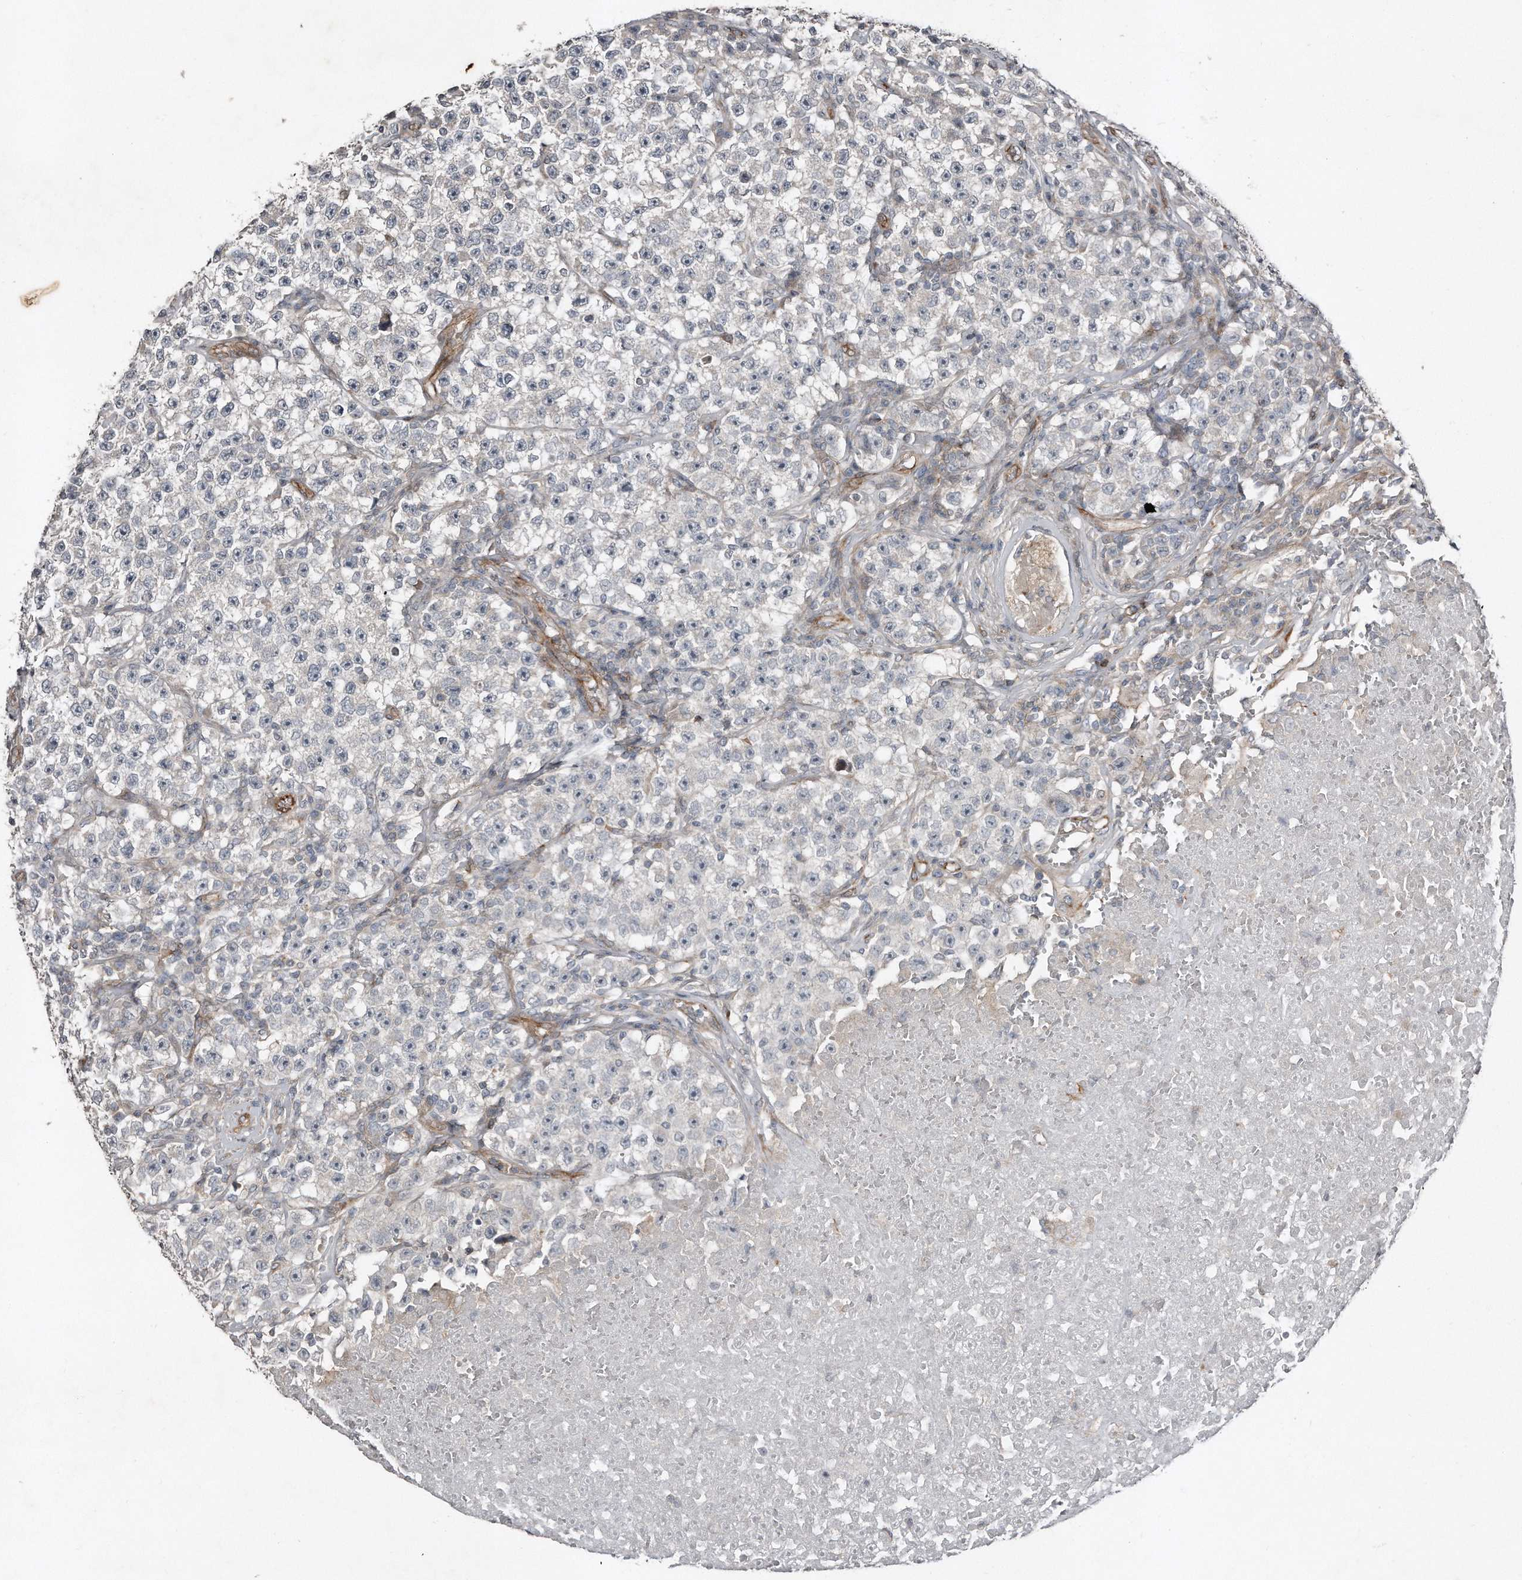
{"staining": {"intensity": "negative", "quantity": "none", "location": "none"}, "tissue": "testis cancer", "cell_type": "Tumor cells", "image_type": "cancer", "snomed": [{"axis": "morphology", "description": "Seminoma, NOS"}, {"axis": "topography", "description": "Testis"}], "caption": "This is an IHC histopathology image of testis cancer (seminoma). There is no staining in tumor cells.", "gene": "SNAP47", "patient": {"sex": "male", "age": 22}}